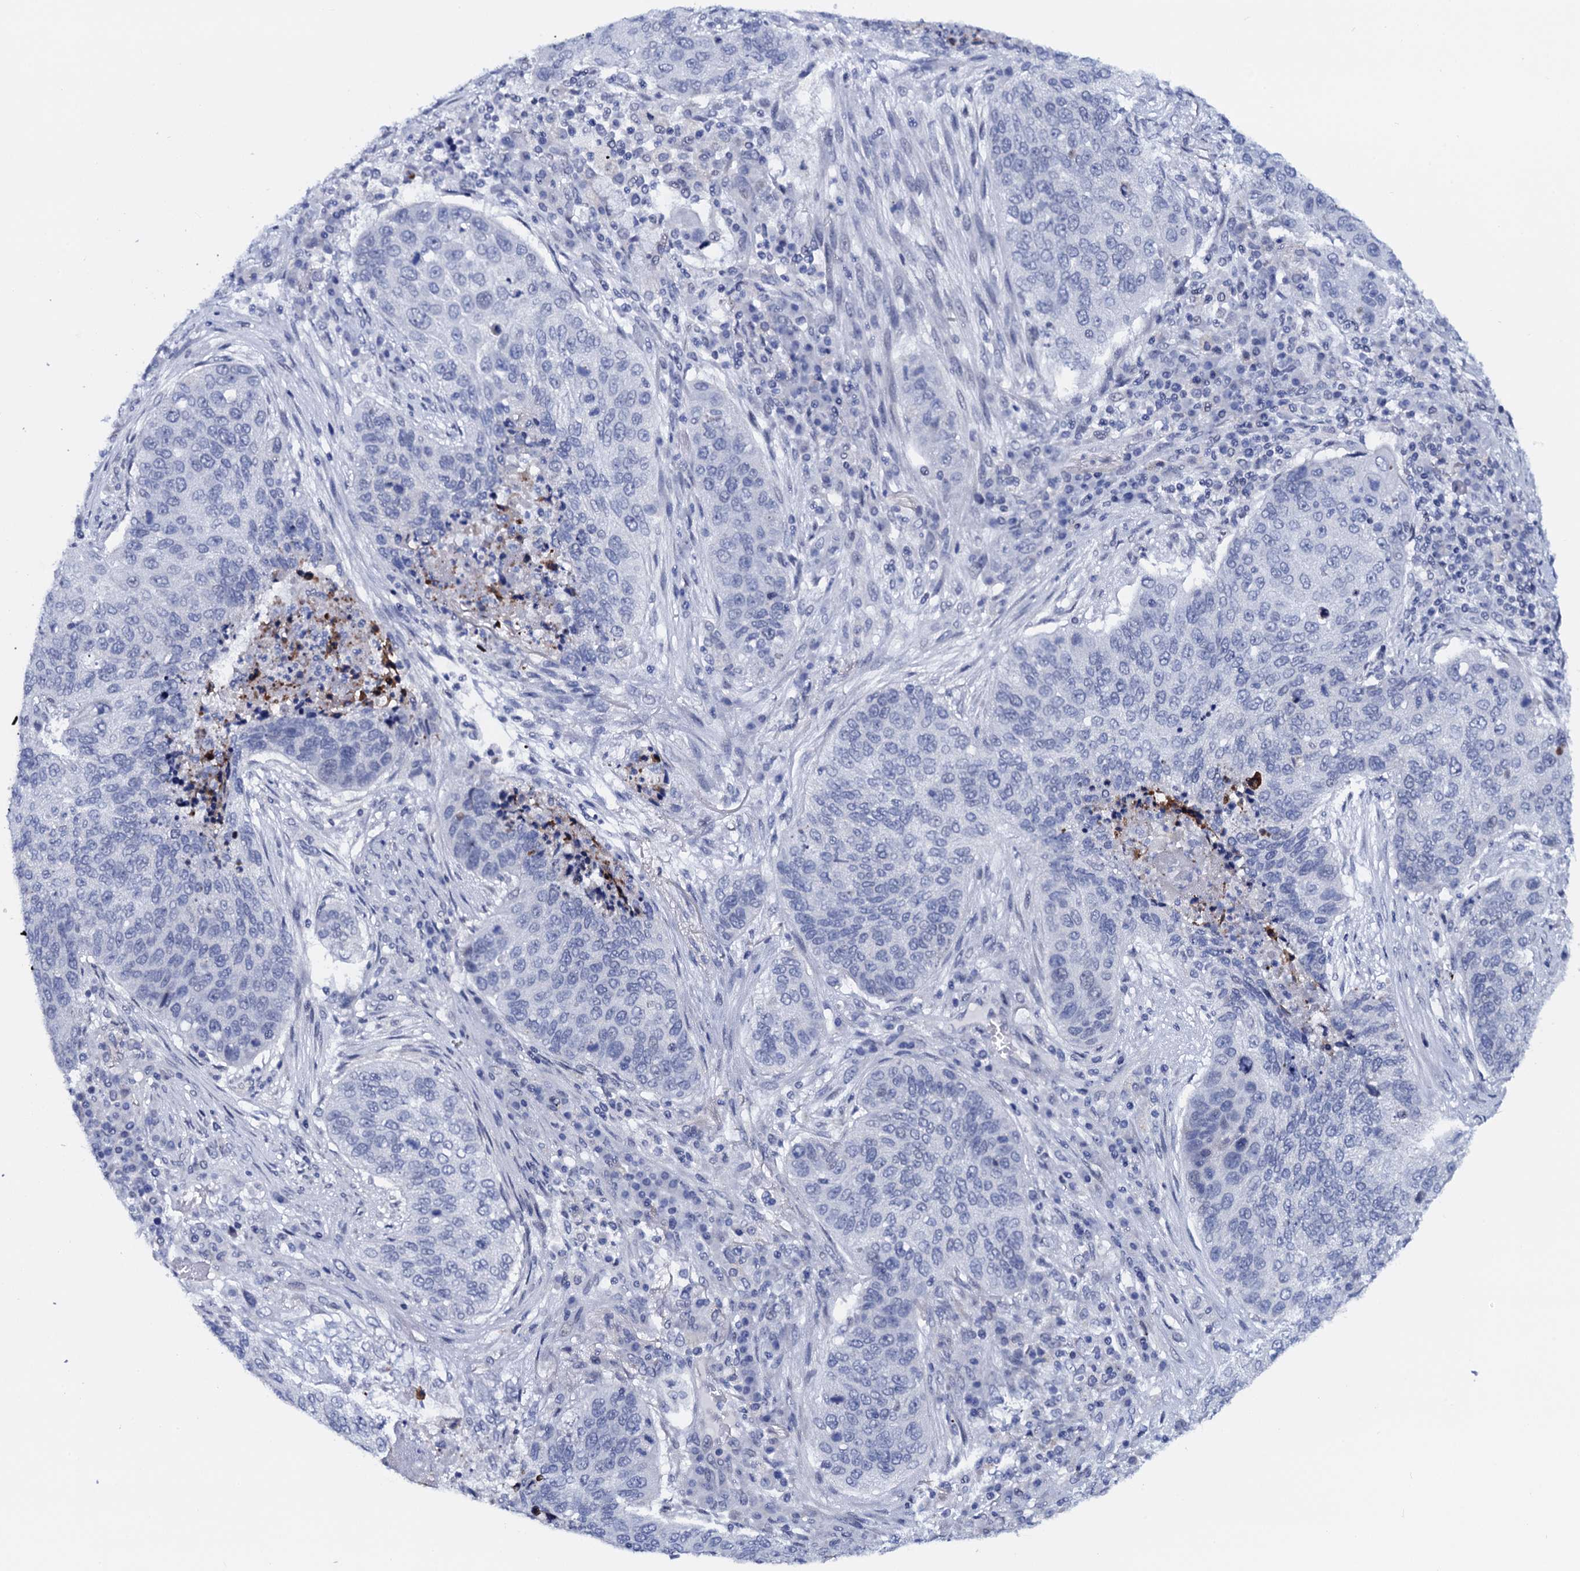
{"staining": {"intensity": "negative", "quantity": "none", "location": "none"}, "tissue": "lung cancer", "cell_type": "Tumor cells", "image_type": "cancer", "snomed": [{"axis": "morphology", "description": "Squamous cell carcinoma, NOS"}, {"axis": "topography", "description": "Lung"}], "caption": "Tumor cells are negative for brown protein staining in lung squamous cell carcinoma.", "gene": "C16orf87", "patient": {"sex": "female", "age": 63}}